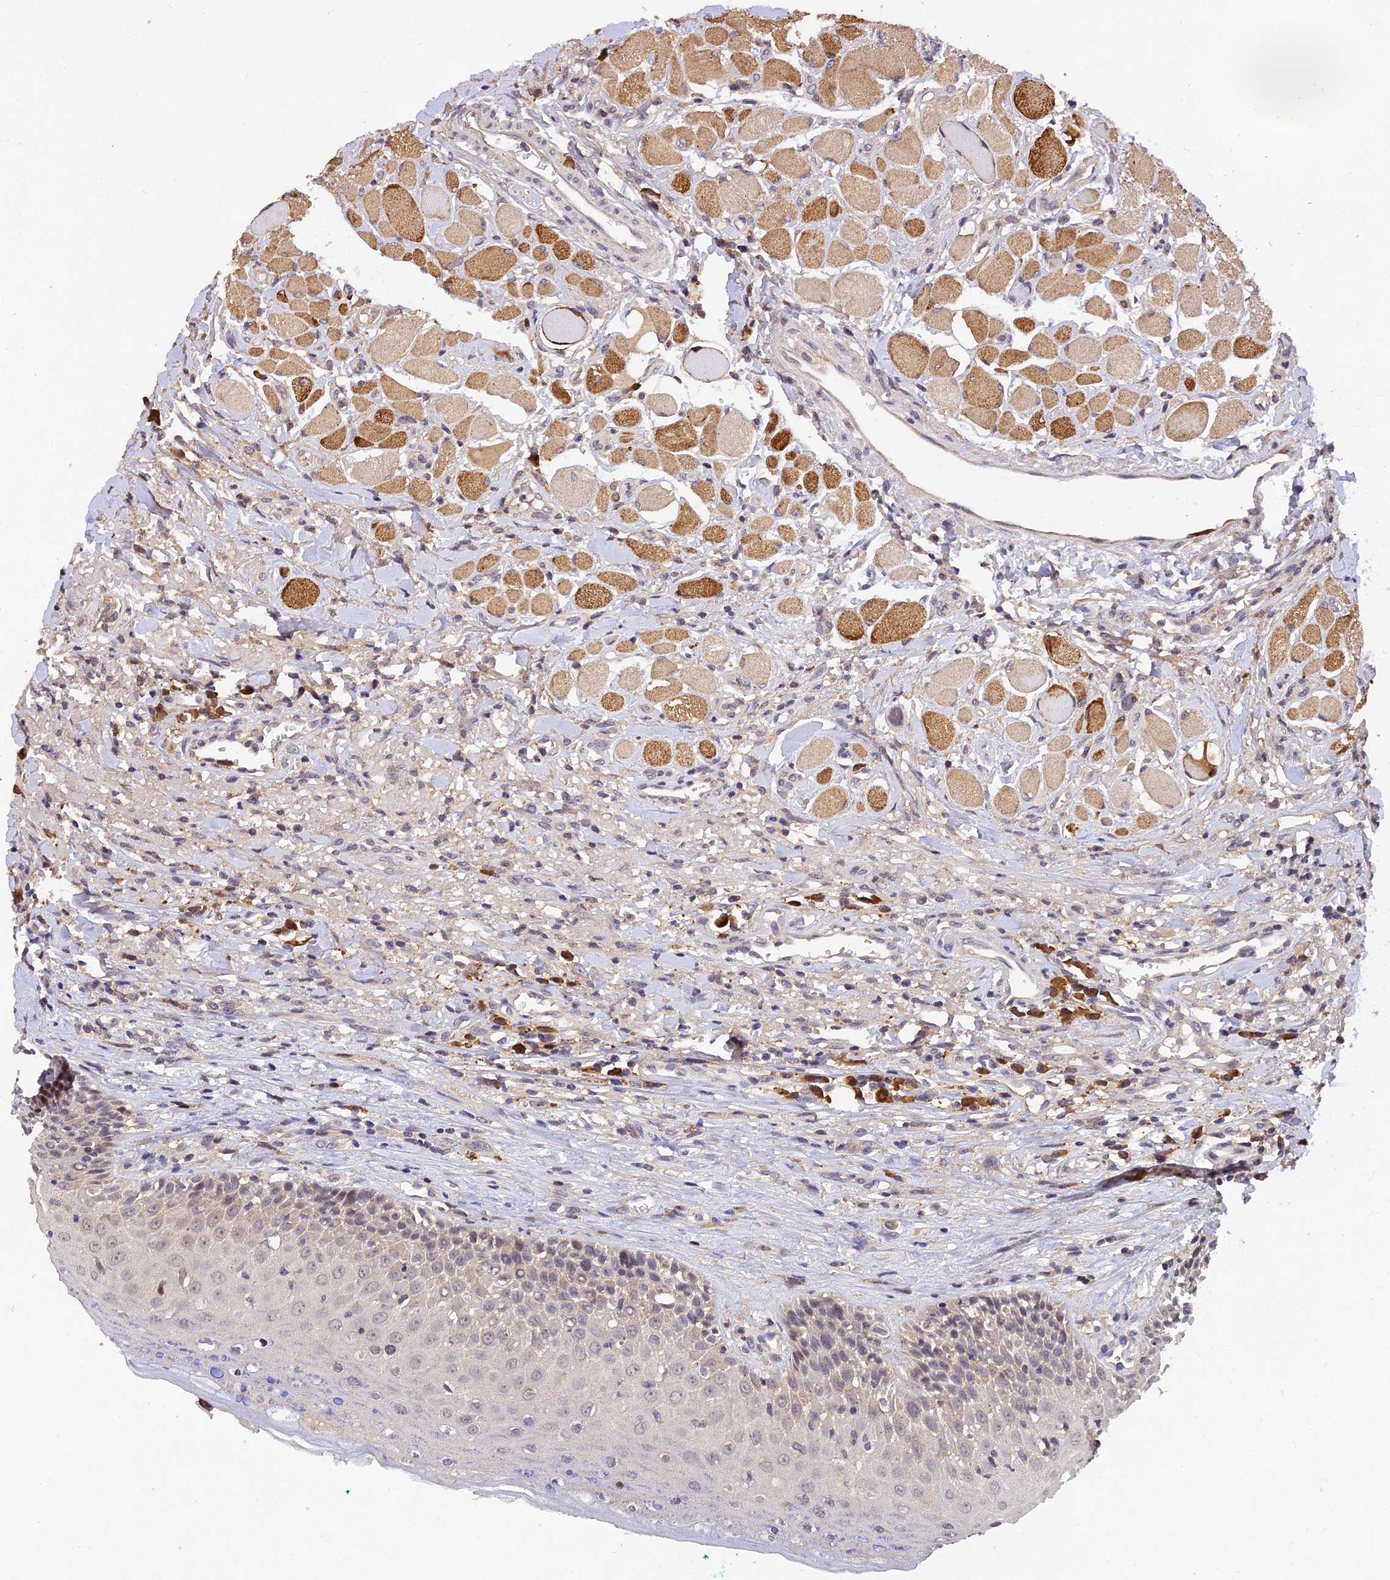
{"staining": {"intensity": "weak", "quantity": "25%-75%", "location": "nuclear"}, "tissue": "oral mucosa", "cell_type": "Squamous epithelial cells", "image_type": "normal", "snomed": [{"axis": "morphology", "description": "Normal tissue, NOS"}, {"axis": "topography", "description": "Oral tissue"}], "caption": "IHC histopathology image of unremarkable oral mucosa: human oral mucosa stained using immunohistochemistry displays low levels of weak protein expression localized specifically in the nuclear of squamous epithelial cells, appearing as a nuclear brown color.", "gene": "DENND5B", "patient": {"sex": "female", "age": 70}}